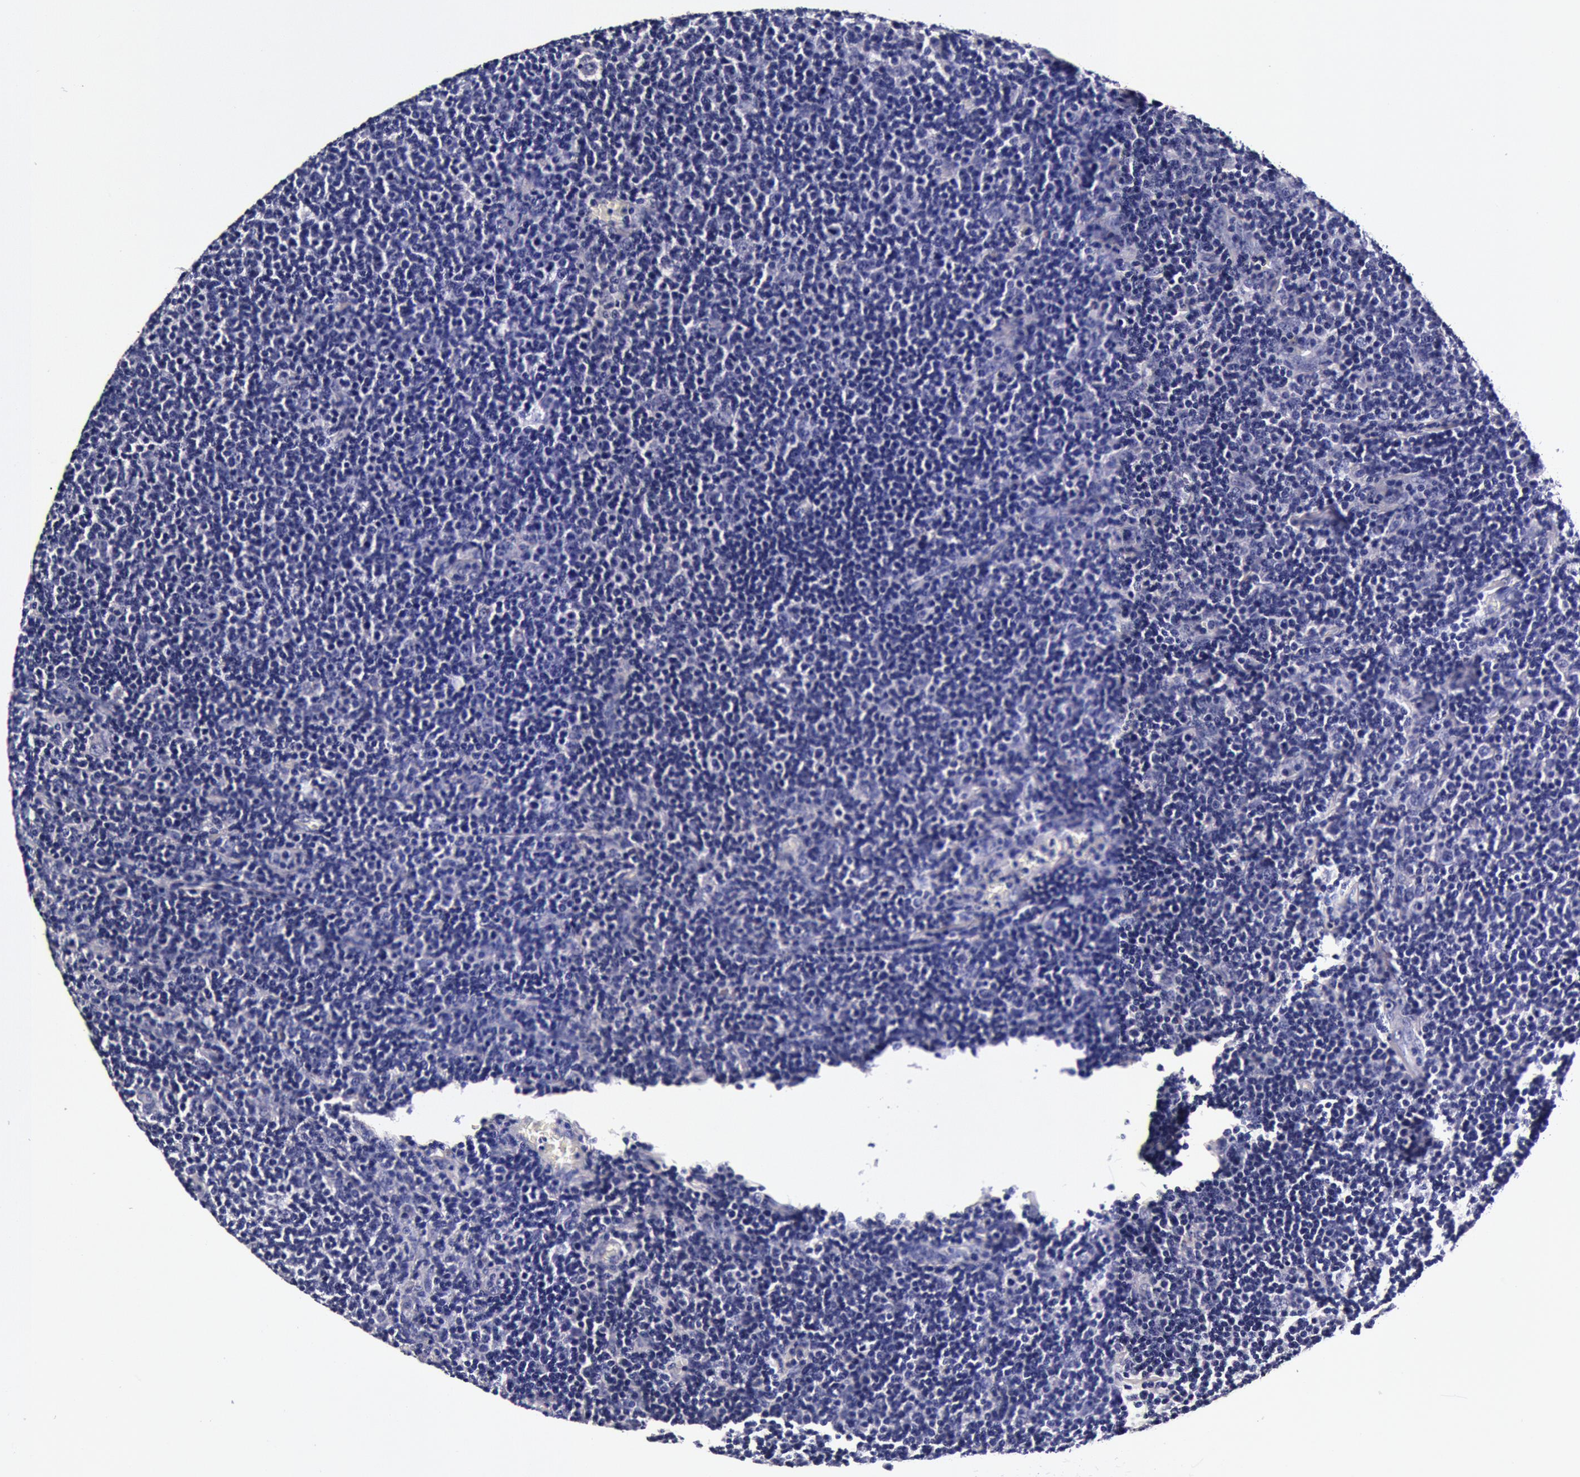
{"staining": {"intensity": "negative", "quantity": "none", "location": "none"}, "tissue": "lymphoma", "cell_type": "Tumor cells", "image_type": "cancer", "snomed": [{"axis": "morphology", "description": "Malignant lymphoma, non-Hodgkin's type, Low grade"}, {"axis": "topography", "description": "Lymph node"}], "caption": "Low-grade malignant lymphoma, non-Hodgkin's type stained for a protein using IHC exhibits no expression tumor cells.", "gene": "CCDC22", "patient": {"sex": "male", "age": 74}}